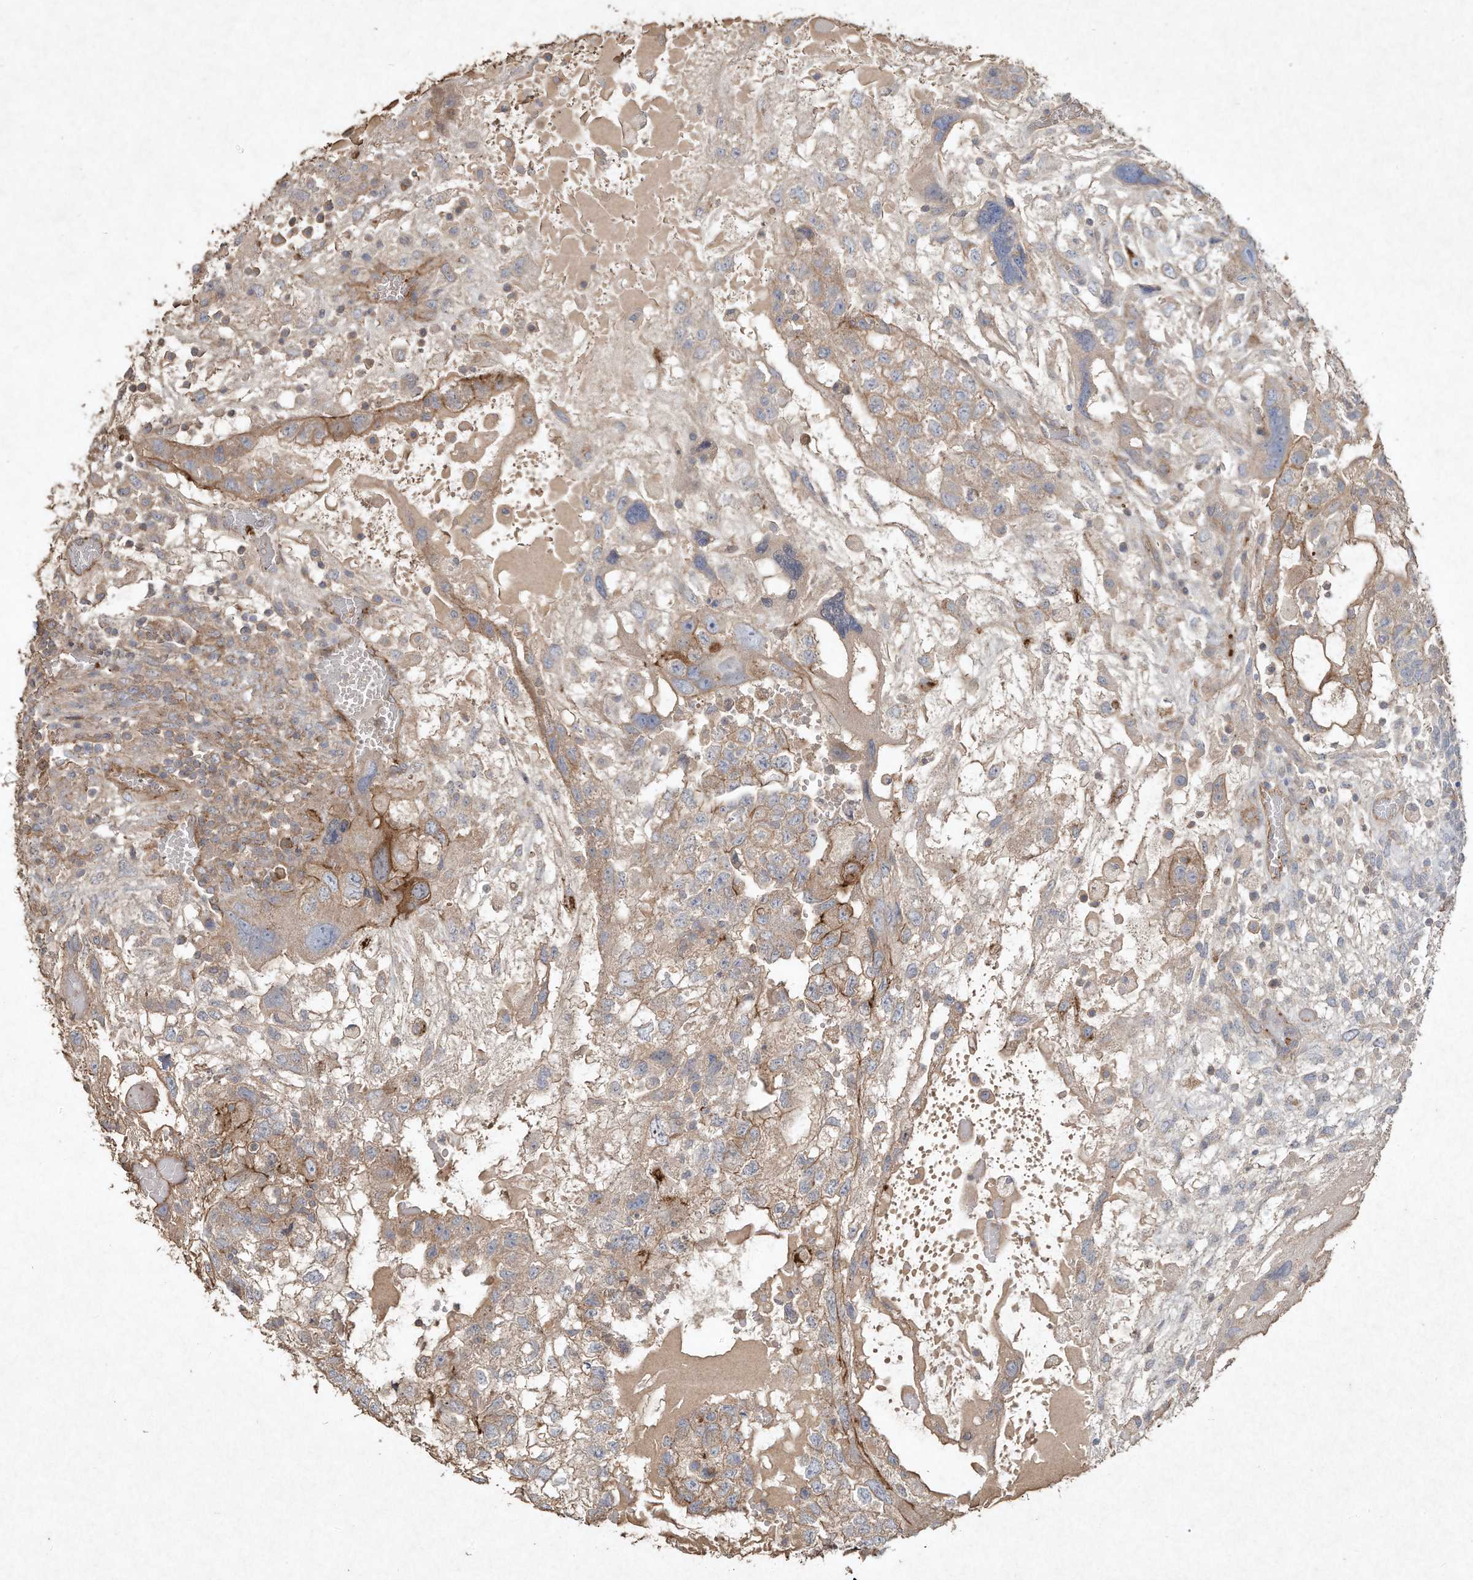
{"staining": {"intensity": "weak", "quantity": ">75%", "location": "cytoplasmic/membranous"}, "tissue": "testis cancer", "cell_type": "Tumor cells", "image_type": "cancer", "snomed": [{"axis": "morphology", "description": "Carcinoma, Embryonal, NOS"}, {"axis": "topography", "description": "Testis"}], "caption": "Immunohistochemistry (IHC) (DAB) staining of human testis embryonal carcinoma reveals weak cytoplasmic/membranous protein staining in about >75% of tumor cells. Nuclei are stained in blue.", "gene": "HTR5A", "patient": {"sex": "male", "age": 36}}